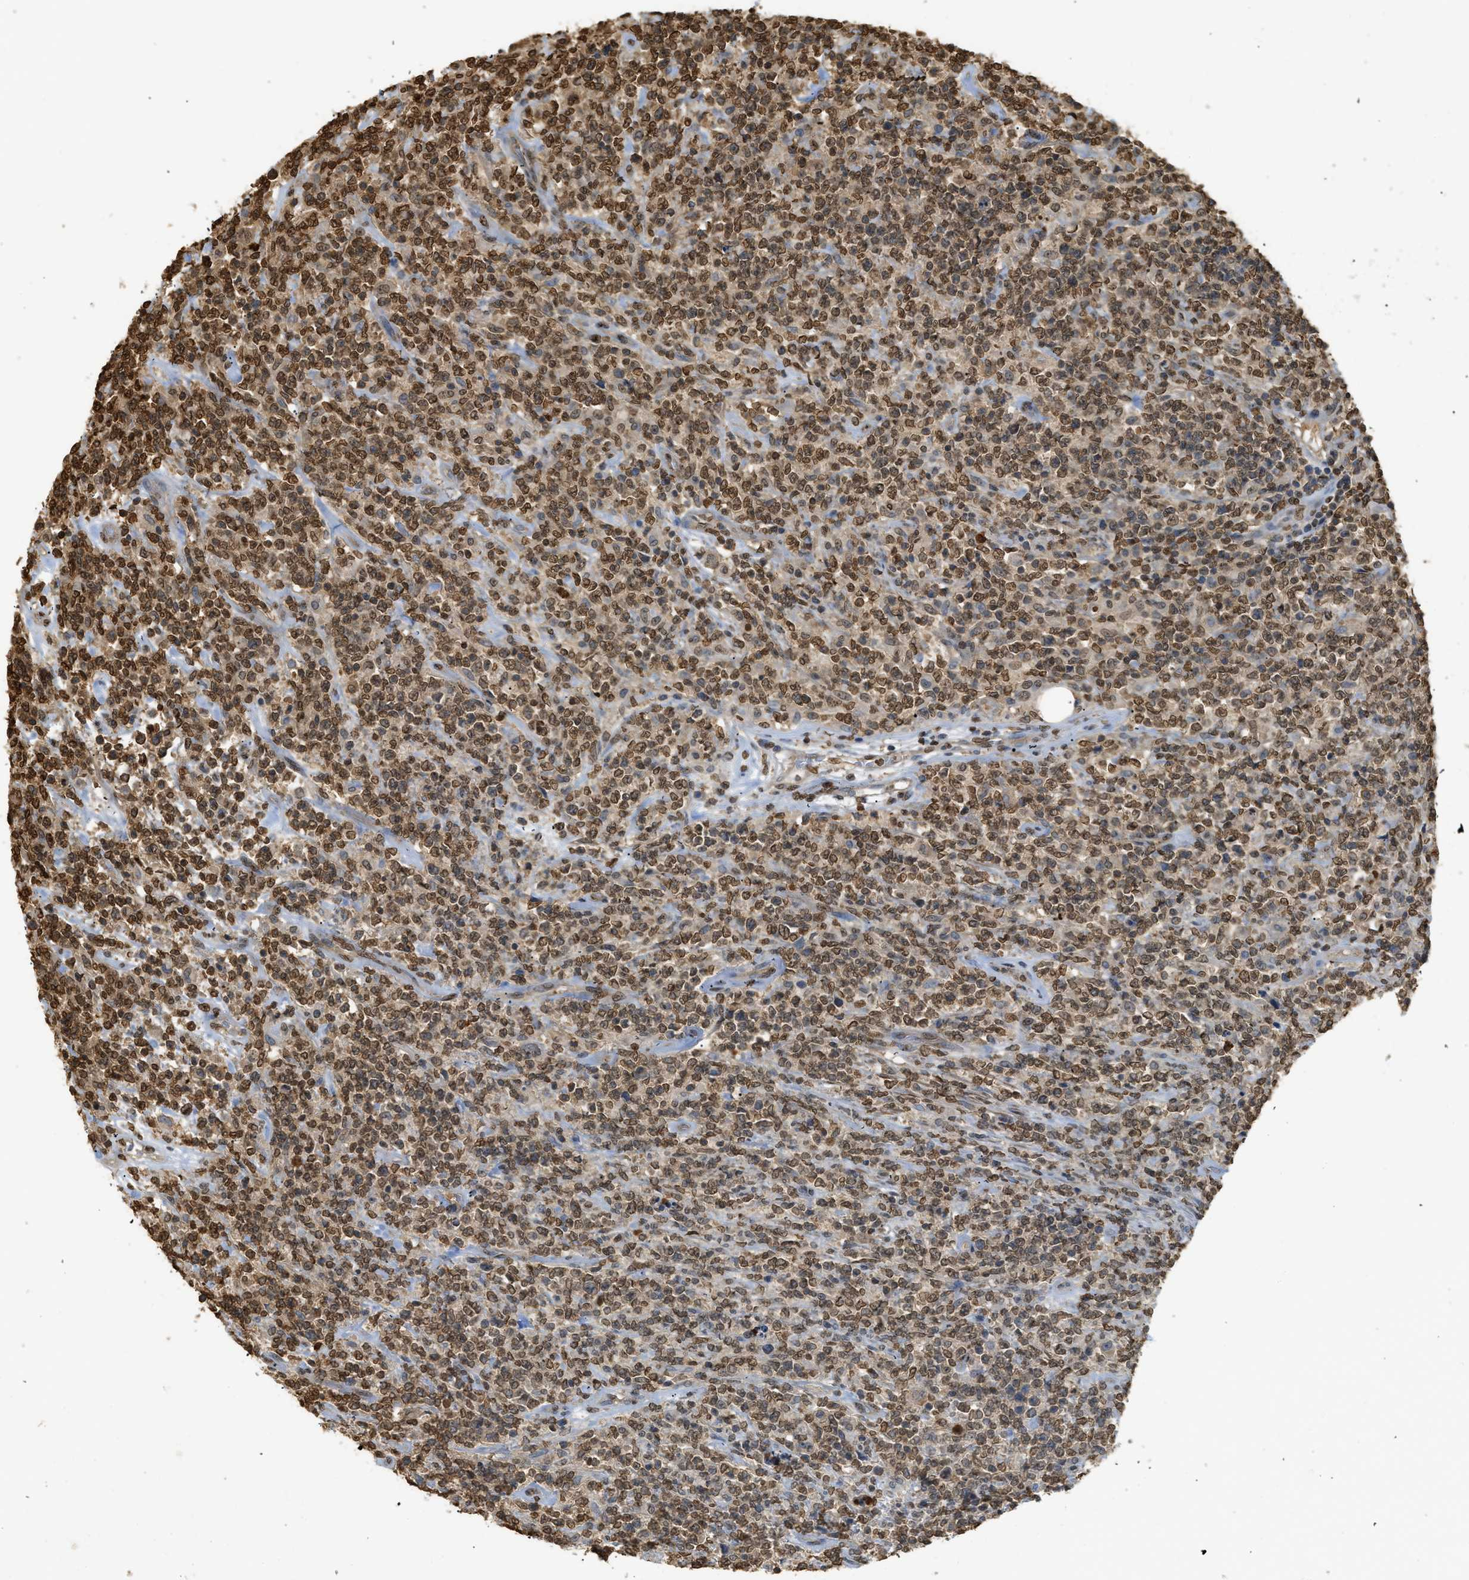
{"staining": {"intensity": "moderate", "quantity": ">75%", "location": "nuclear"}, "tissue": "lymphoma", "cell_type": "Tumor cells", "image_type": "cancer", "snomed": [{"axis": "morphology", "description": "Malignant lymphoma, non-Hodgkin's type, High grade"}, {"axis": "topography", "description": "Soft tissue"}], "caption": "Immunohistochemical staining of high-grade malignant lymphoma, non-Hodgkin's type reveals medium levels of moderate nuclear protein expression in about >75% of tumor cells.", "gene": "NR5A2", "patient": {"sex": "male", "age": 18}}